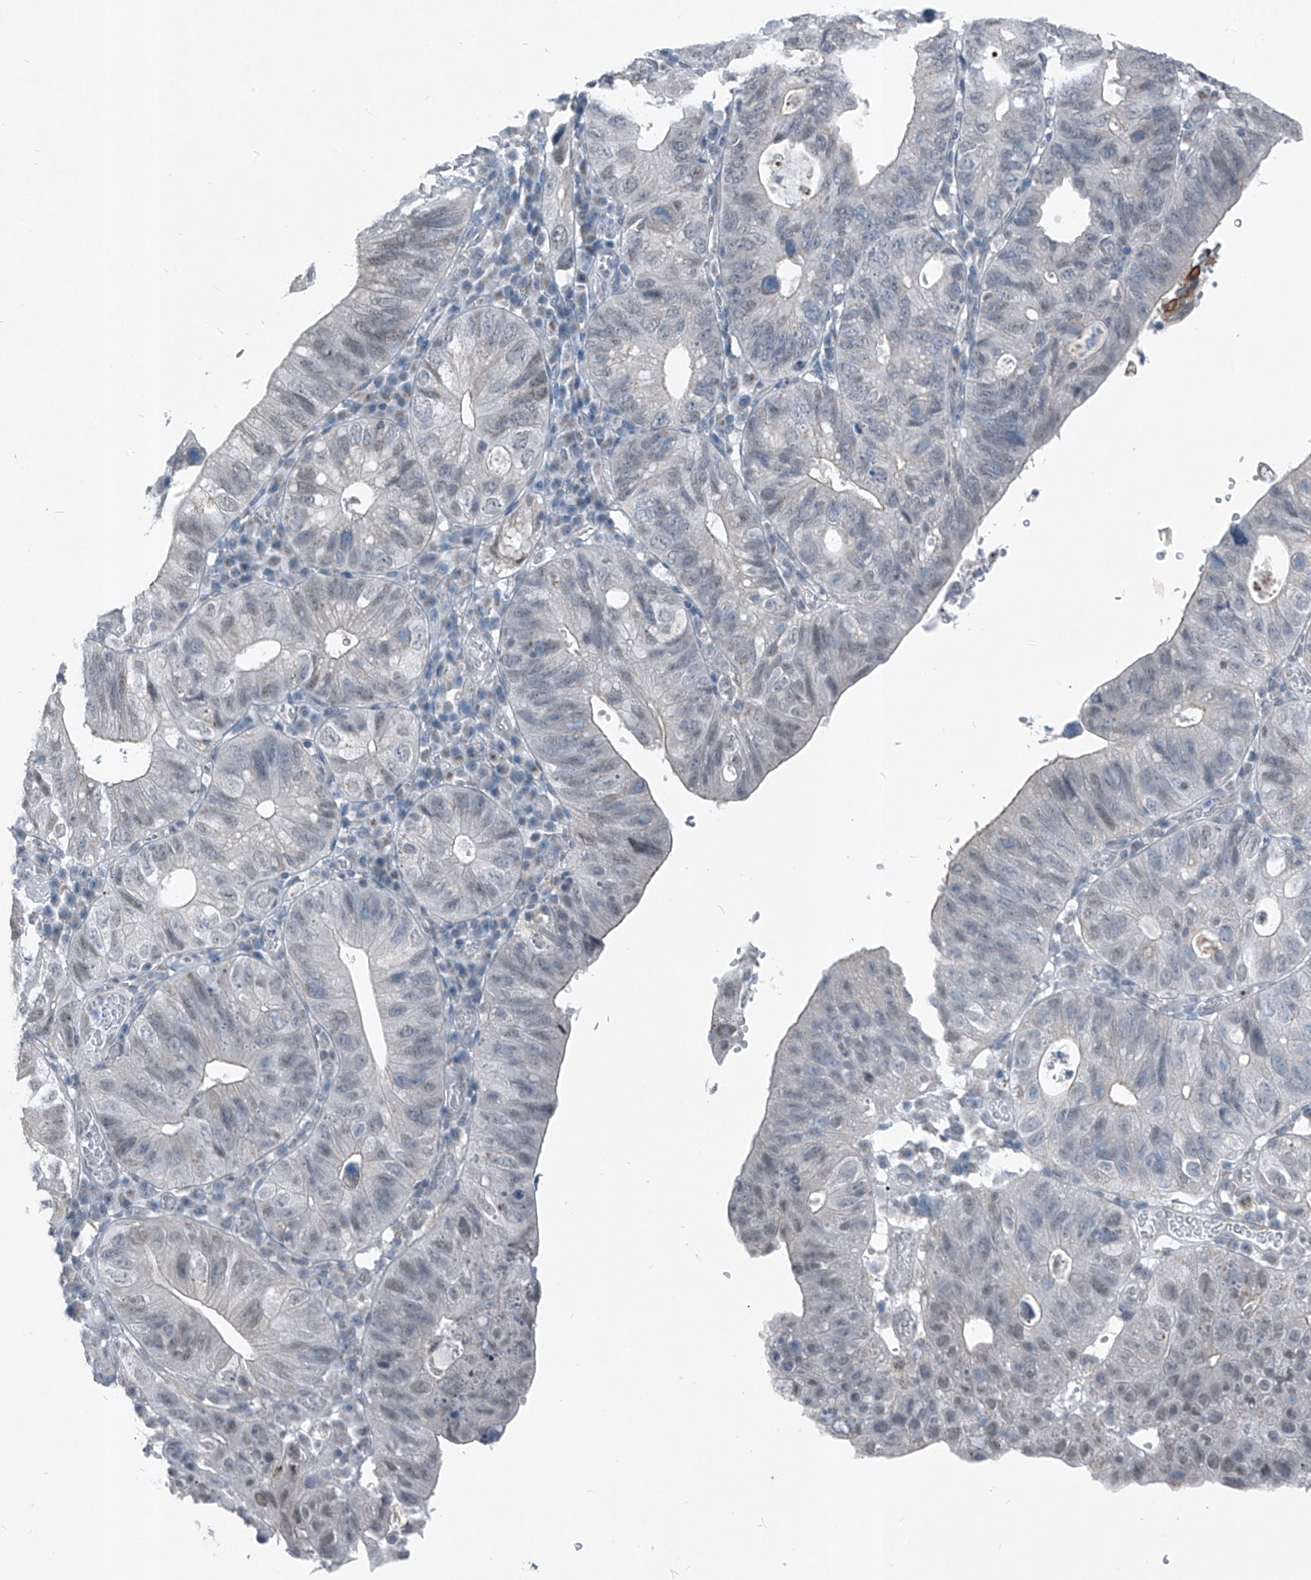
{"staining": {"intensity": "negative", "quantity": "none", "location": "none"}, "tissue": "stomach cancer", "cell_type": "Tumor cells", "image_type": "cancer", "snomed": [{"axis": "morphology", "description": "Adenocarcinoma, NOS"}, {"axis": "topography", "description": "Stomach"}], "caption": "DAB (3,3'-diaminobenzidine) immunohistochemical staining of human adenocarcinoma (stomach) exhibits no significant expression in tumor cells. (DAB immunohistochemistry (IHC), high magnification).", "gene": "DYRK1B", "patient": {"sex": "male", "age": 59}}